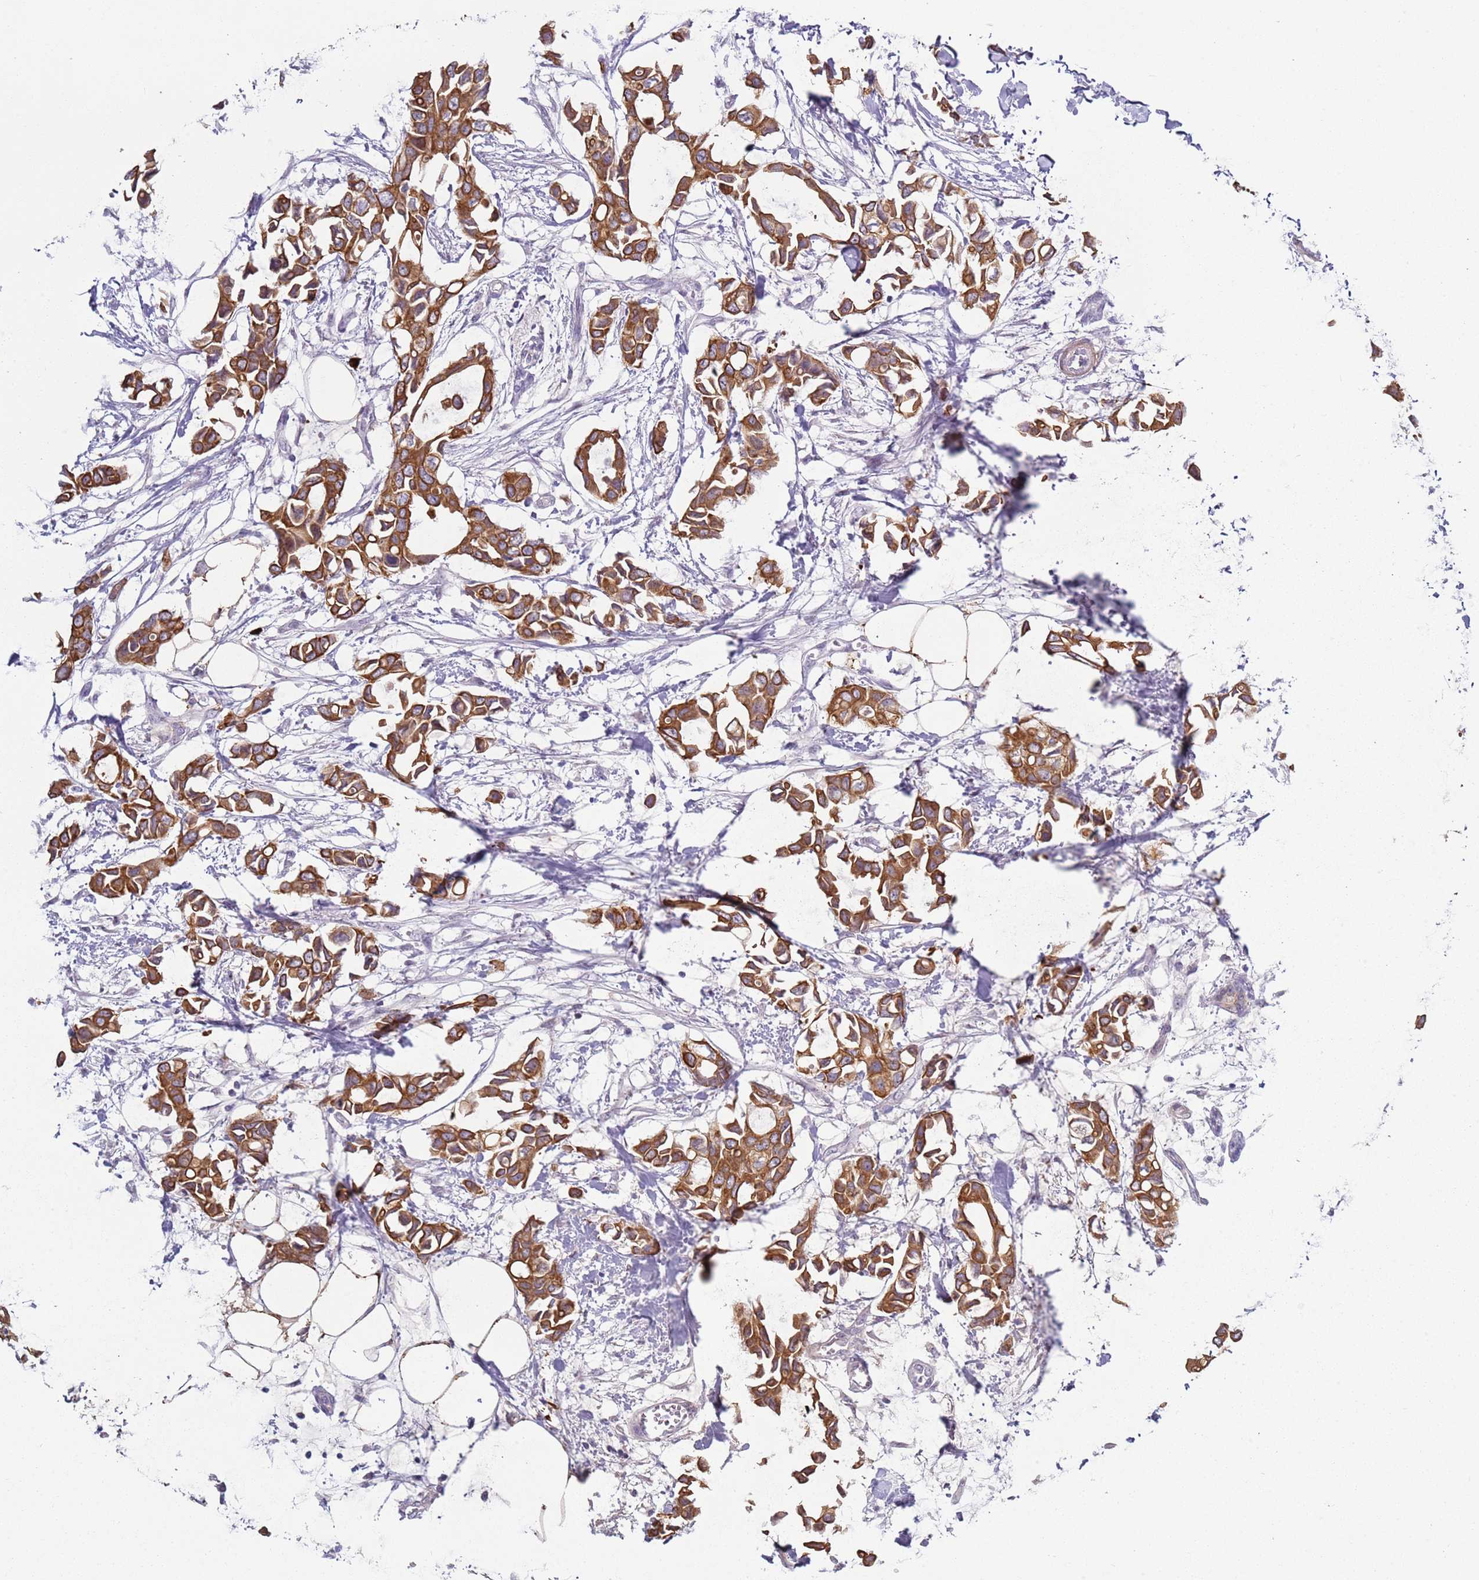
{"staining": {"intensity": "moderate", "quantity": ">75%", "location": "cytoplasmic/membranous"}, "tissue": "breast cancer", "cell_type": "Tumor cells", "image_type": "cancer", "snomed": [{"axis": "morphology", "description": "Duct carcinoma"}, {"axis": "topography", "description": "Breast"}], "caption": "Invasive ductal carcinoma (breast) tissue shows moderate cytoplasmic/membranous staining in about >75% of tumor cells", "gene": "NPAP1", "patient": {"sex": "female", "age": 41}}